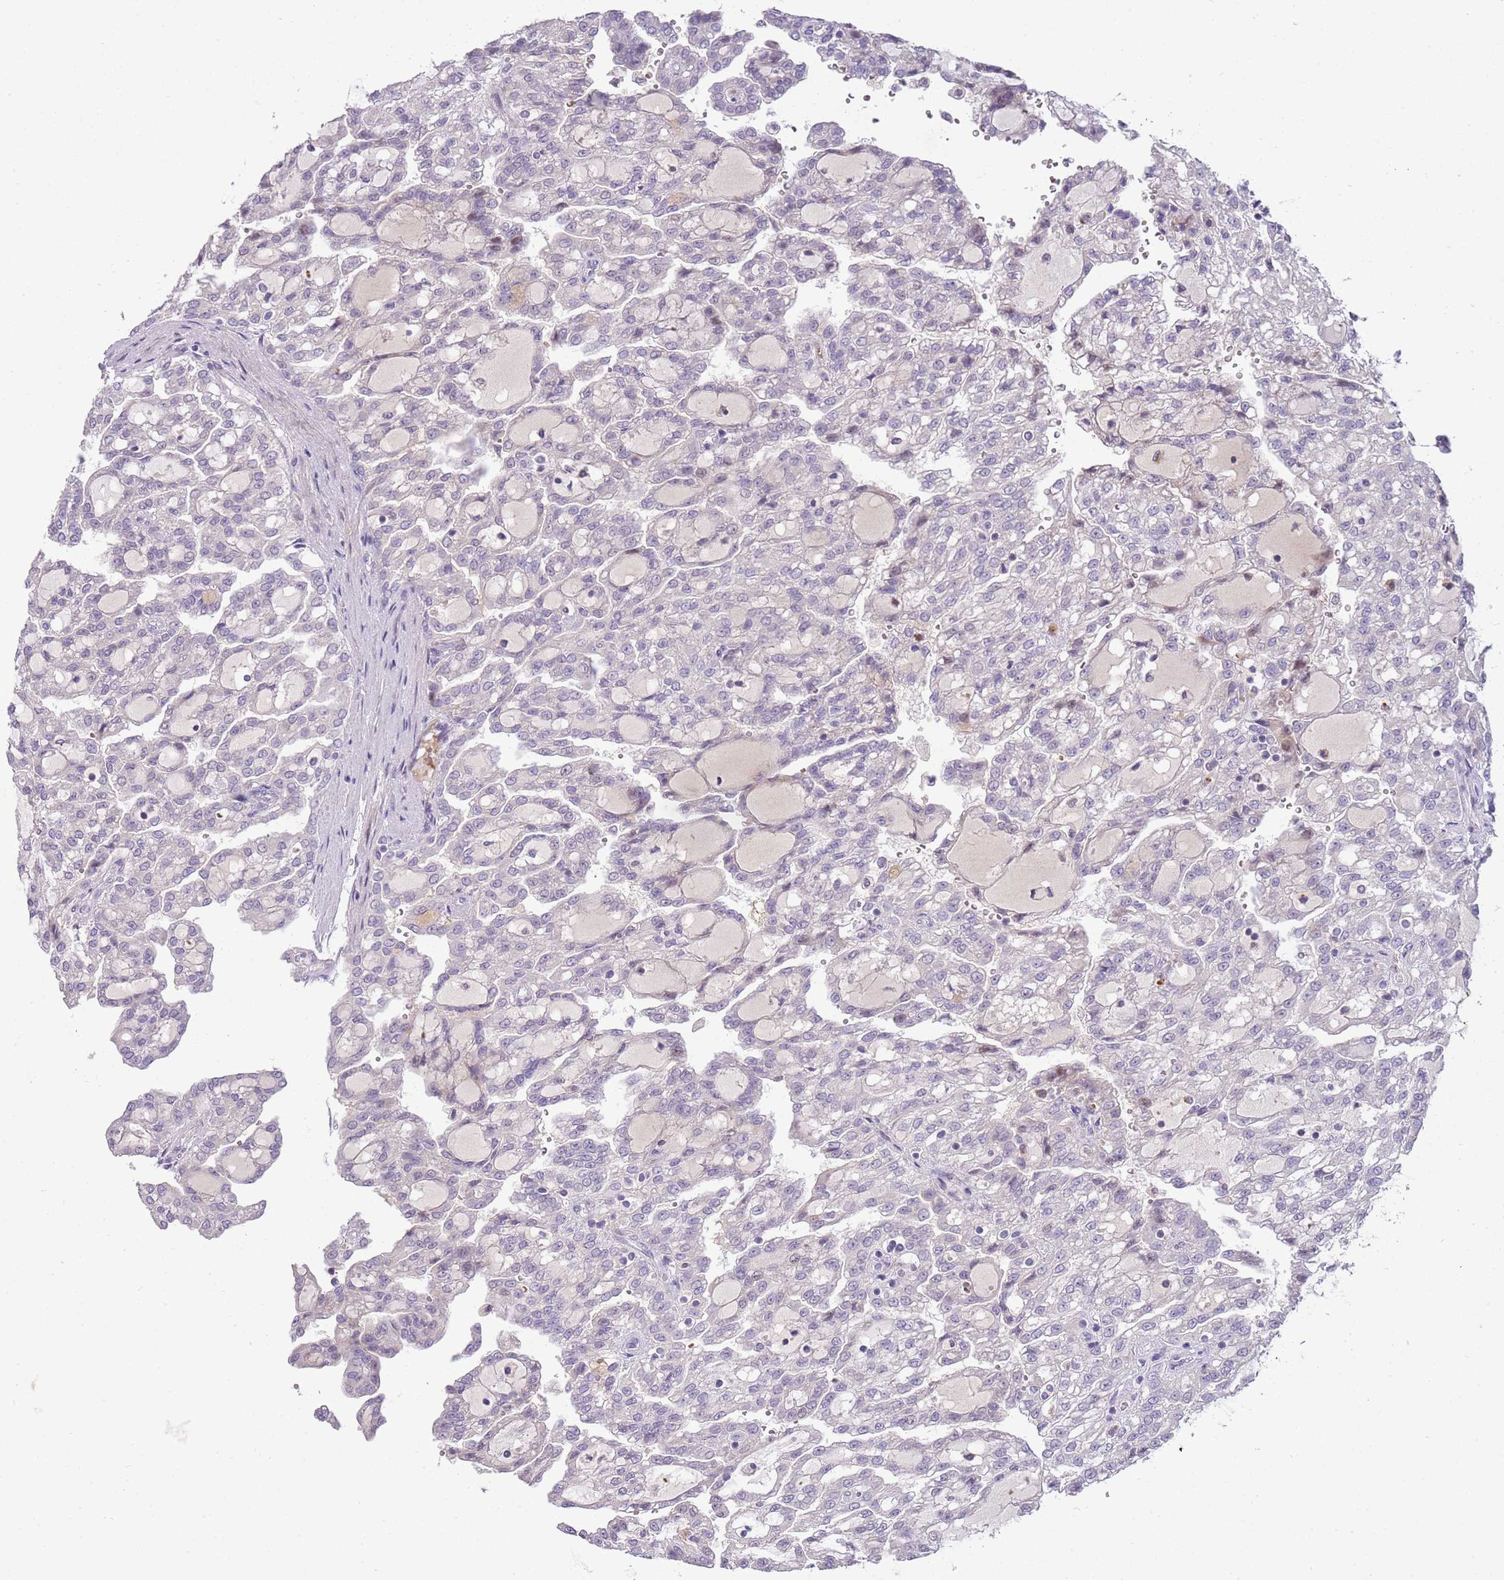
{"staining": {"intensity": "negative", "quantity": "none", "location": "none"}, "tissue": "renal cancer", "cell_type": "Tumor cells", "image_type": "cancer", "snomed": [{"axis": "morphology", "description": "Adenocarcinoma, NOS"}, {"axis": "topography", "description": "Kidney"}], "caption": "IHC photomicrograph of human renal adenocarcinoma stained for a protein (brown), which demonstrates no expression in tumor cells.", "gene": "SCAMP5", "patient": {"sex": "male", "age": 63}}